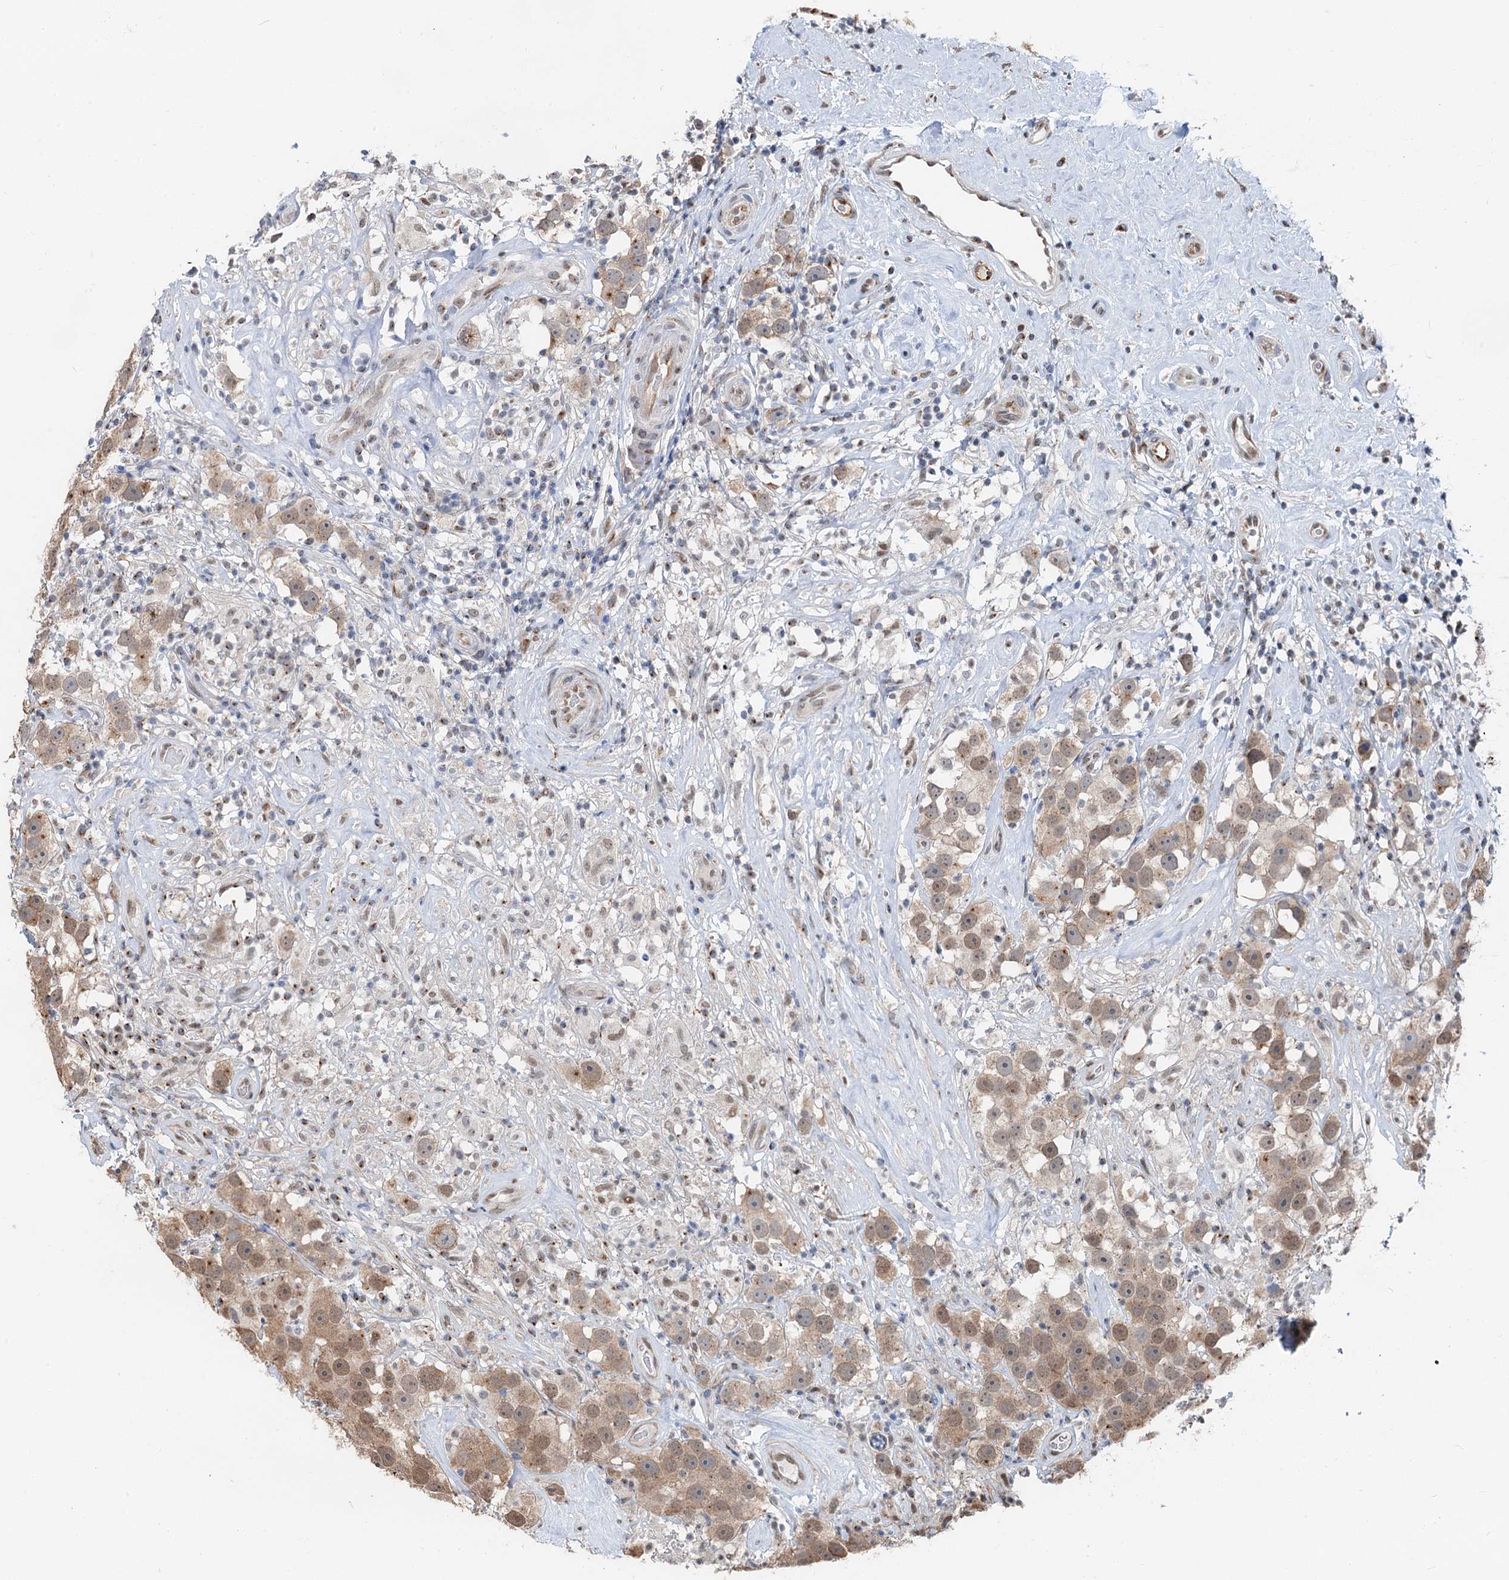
{"staining": {"intensity": "moderate", "quantity": ">75%", "location": "nuclear"}, "tissue": "testis cancer", "cell_type": "Tumor cells", "image_type": "cancer", "snomed": [{"axis": "morphology", "description": "Seminoma, NOS"}, {"axis": "topography", "description": "Testis"}], "caption": "Testis cancer stained with DAB (3,3'-diaminobenzidine) IHC shows medium levels of moderate nuclear staining in approximately >75% of tumor cells.", "gene": "CFDP1", "patient": {"sex": "male", "age": 49}}